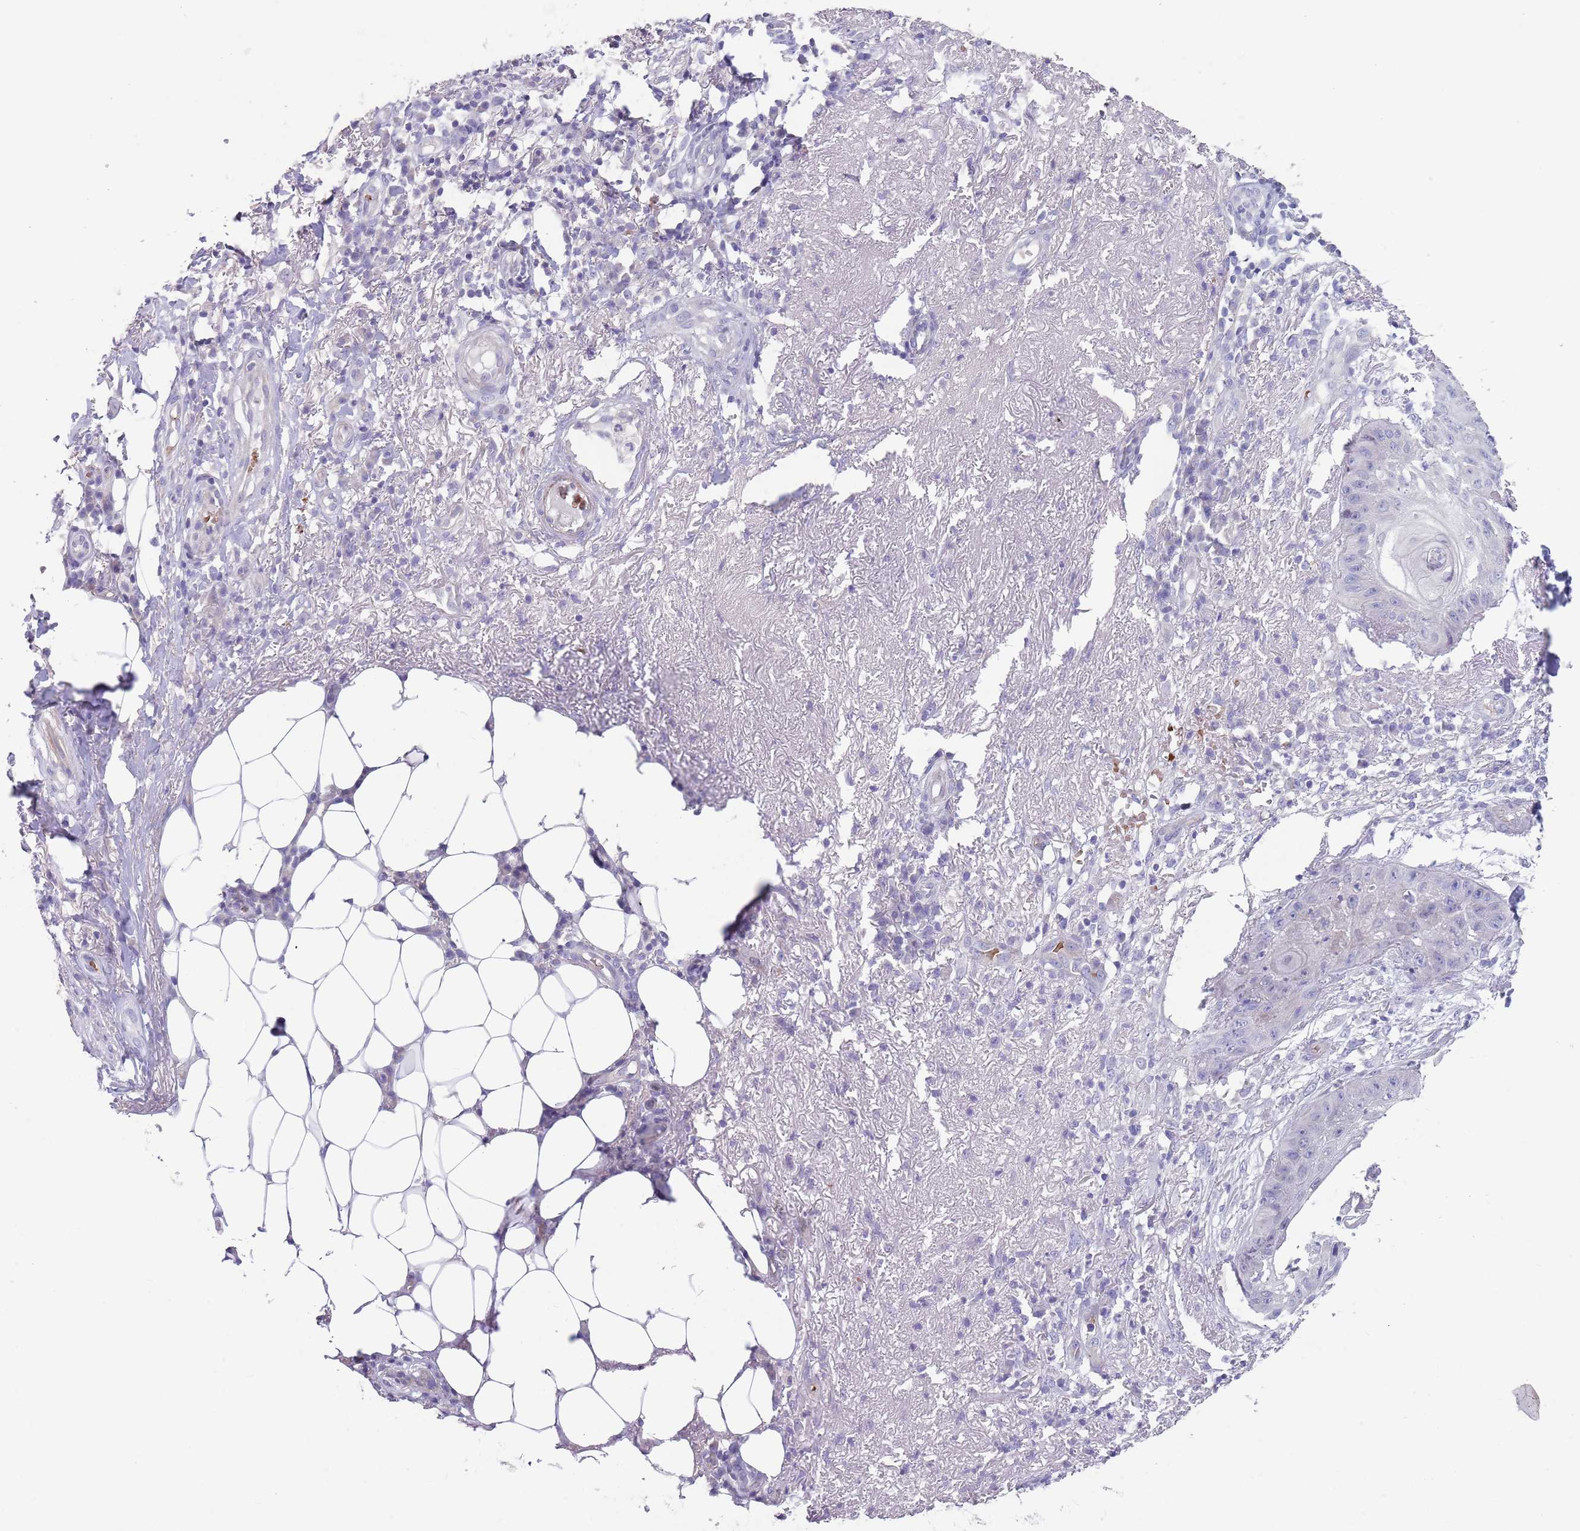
{"staining": {"intensity": "negative", "quantity": "none", "location": "none"}, "tissue": "skin cancer", "cell_type": "Tumor cells", "image_type": "cancer", "snomed": [{"axis": "morphology", "description": "Squamous cell carcinoma, NOS"}, {"axis": "topography", "description": "Skin"}], "caption": "High magnification brightfield microscopy of squamous cell carcinoma (skin) stained with DAB (3,3'-diaminobenzidine) (brown) and counterstained with hematoxylin (blue): tumor cells show no significant expression. (IHC, brightfield microscopy, high magnification).", "gene": "ZNF14", "patient": {"sex": "male", "age": 70}}